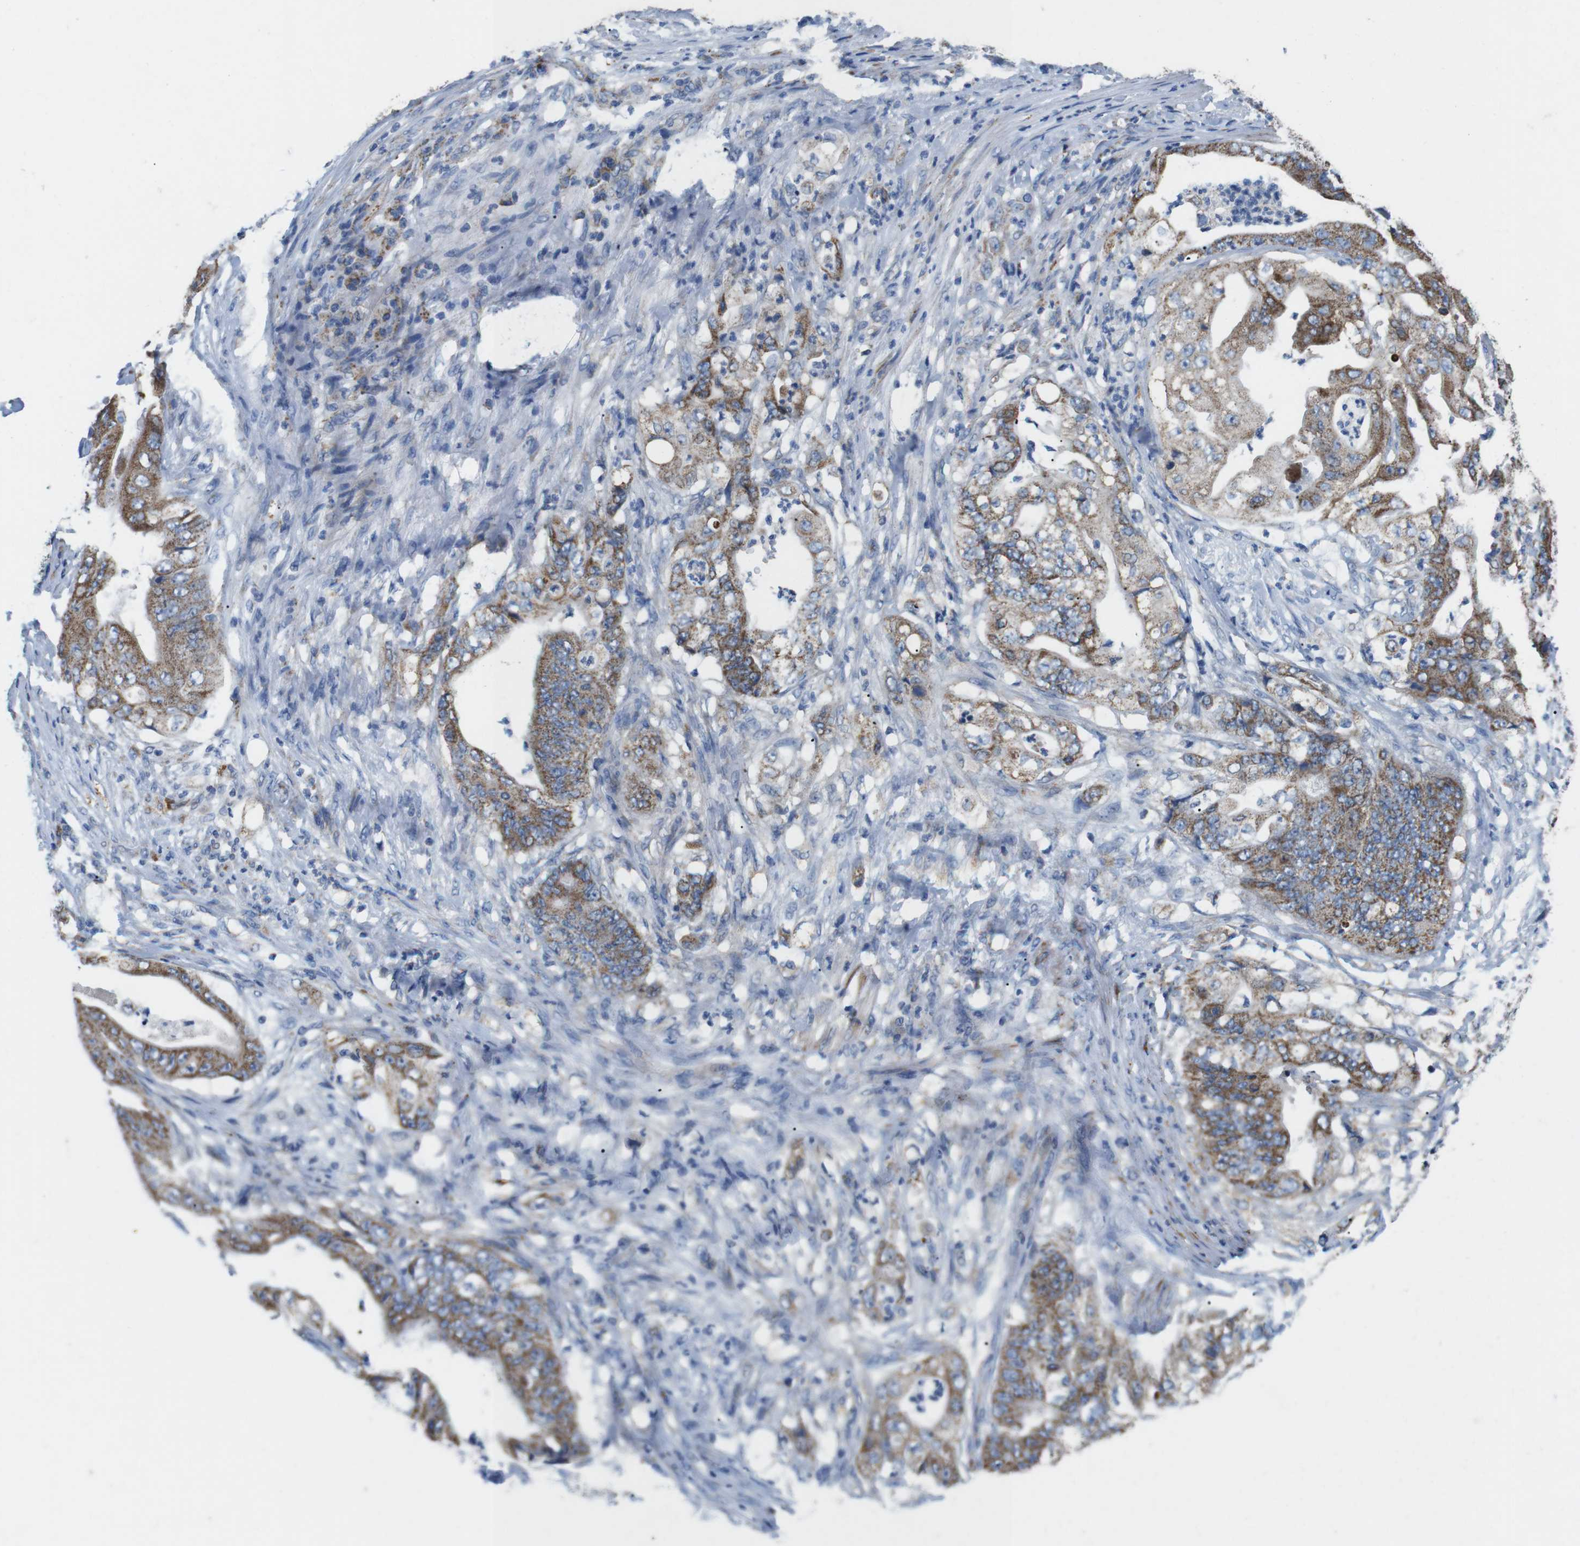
{"staining": {"intensity": "moderate", "quantity": ">75%", "location": "cytoplasmic/membranous"}, "tissue": "stomach cancer", "cell_type": "Tumor cells", "image_type": "cancer", "snomed": [{"axis": "morphology", "description": "Adenocarcinoma, NOS"}, {"axis": "topography", "description": "Stomach"}], "caption": "Immunohistochemical staining of human adenocarcinoma (stomach) demonstrates moderate cytoplasmic/membranous protein staining in approximately >75% of tumor cells.", "gene": "F2RL1", "patient": {"sex": "female", "age": 73}}